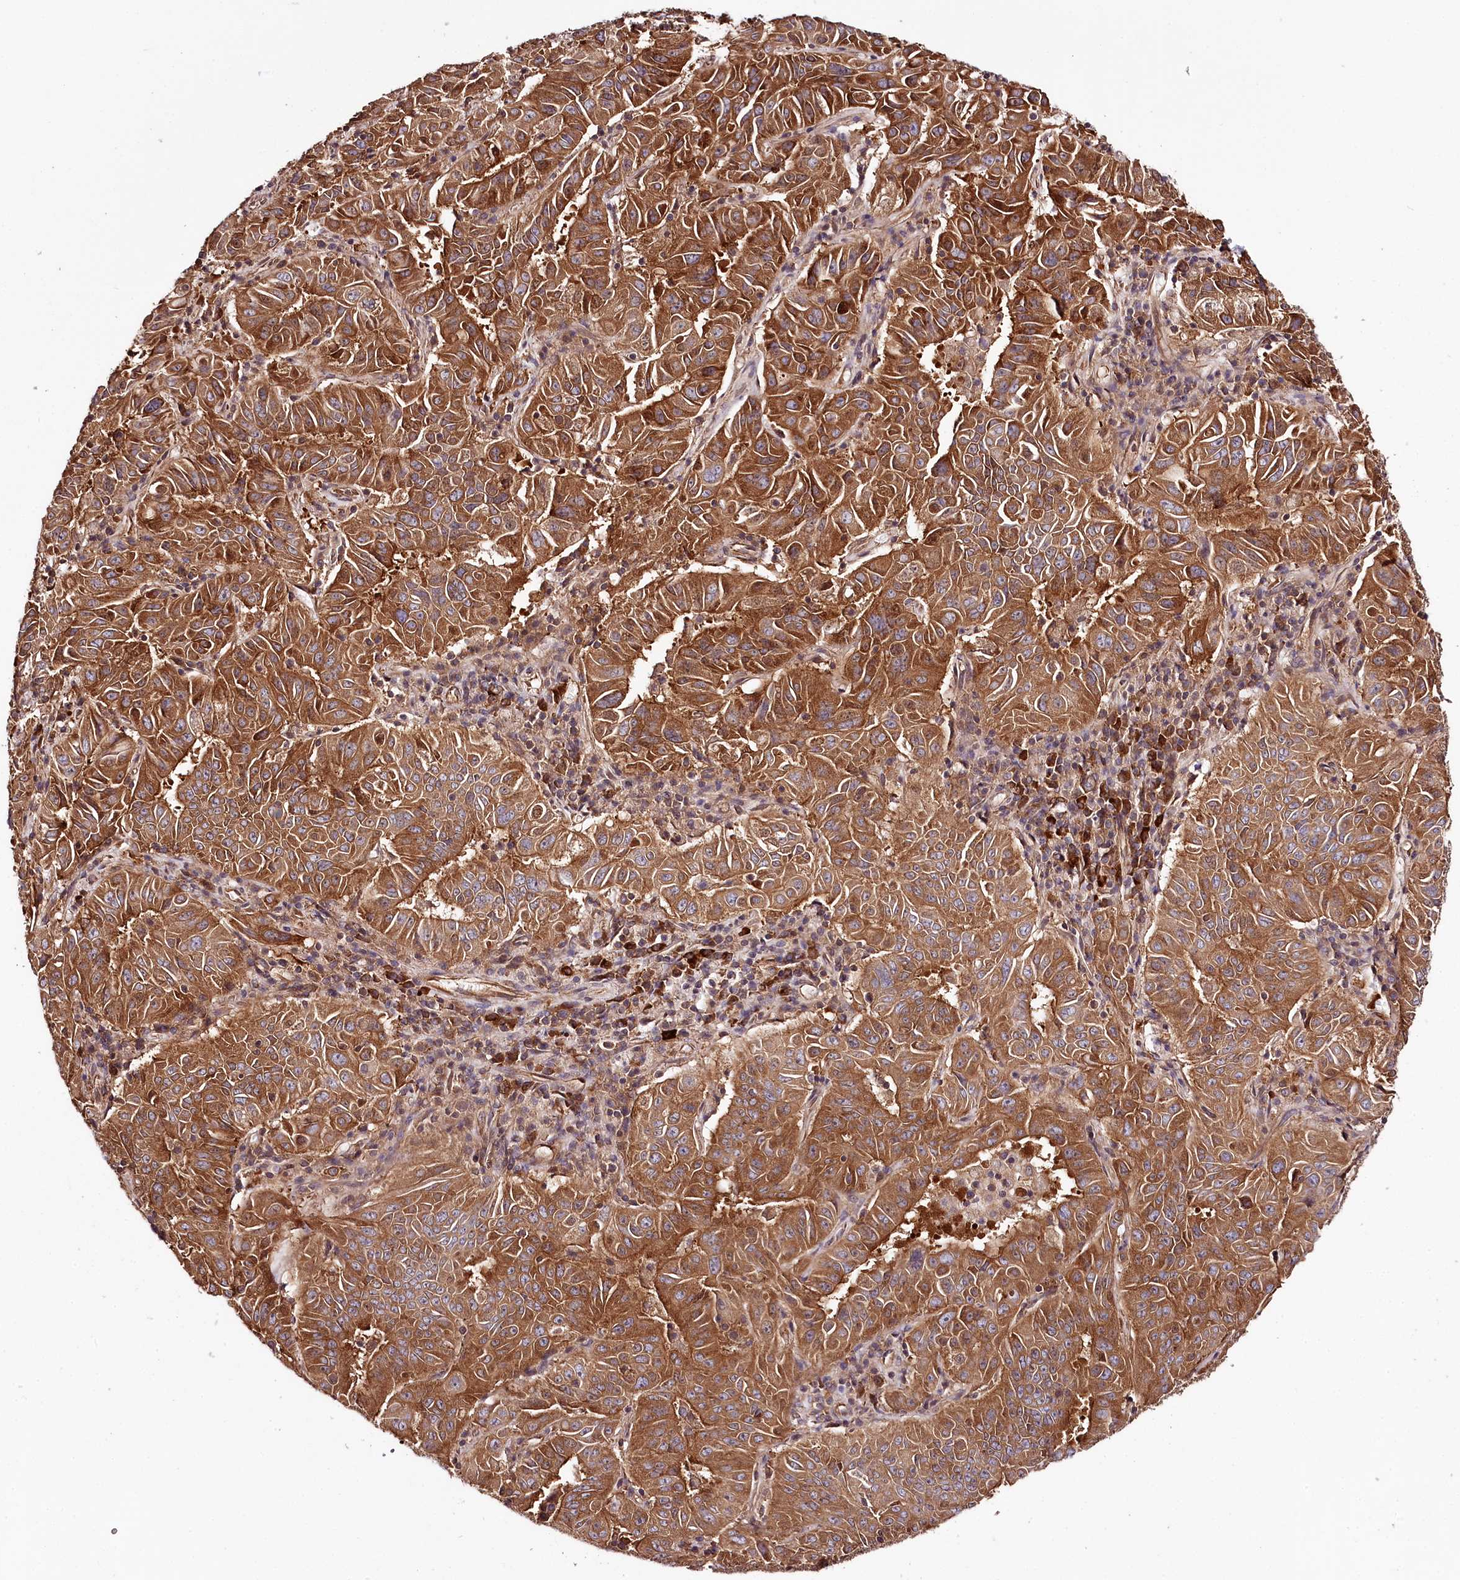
{"staining": {"intensity": "moderate", "quantity": ">75%", "location": "cytoplasmic/membranous"}, "tissue": "pancreatic cancer", "cell_type": "Tumor cells", "image_type": "cancer", "snomed": [{"axis": "morphology", "description": "Adenocarcinoma, NOS"}, {"axis": "topography", "description": "Pancreas"}], "caption": "Moderate cytoplasmic/membranous positivity for a protein is seen in about >75% of tumor cells of pancreatic adenocarcinoma using immunohistochemistry.", "gene": "TARS1", "patient": {"sex": "male", "age": 63}}